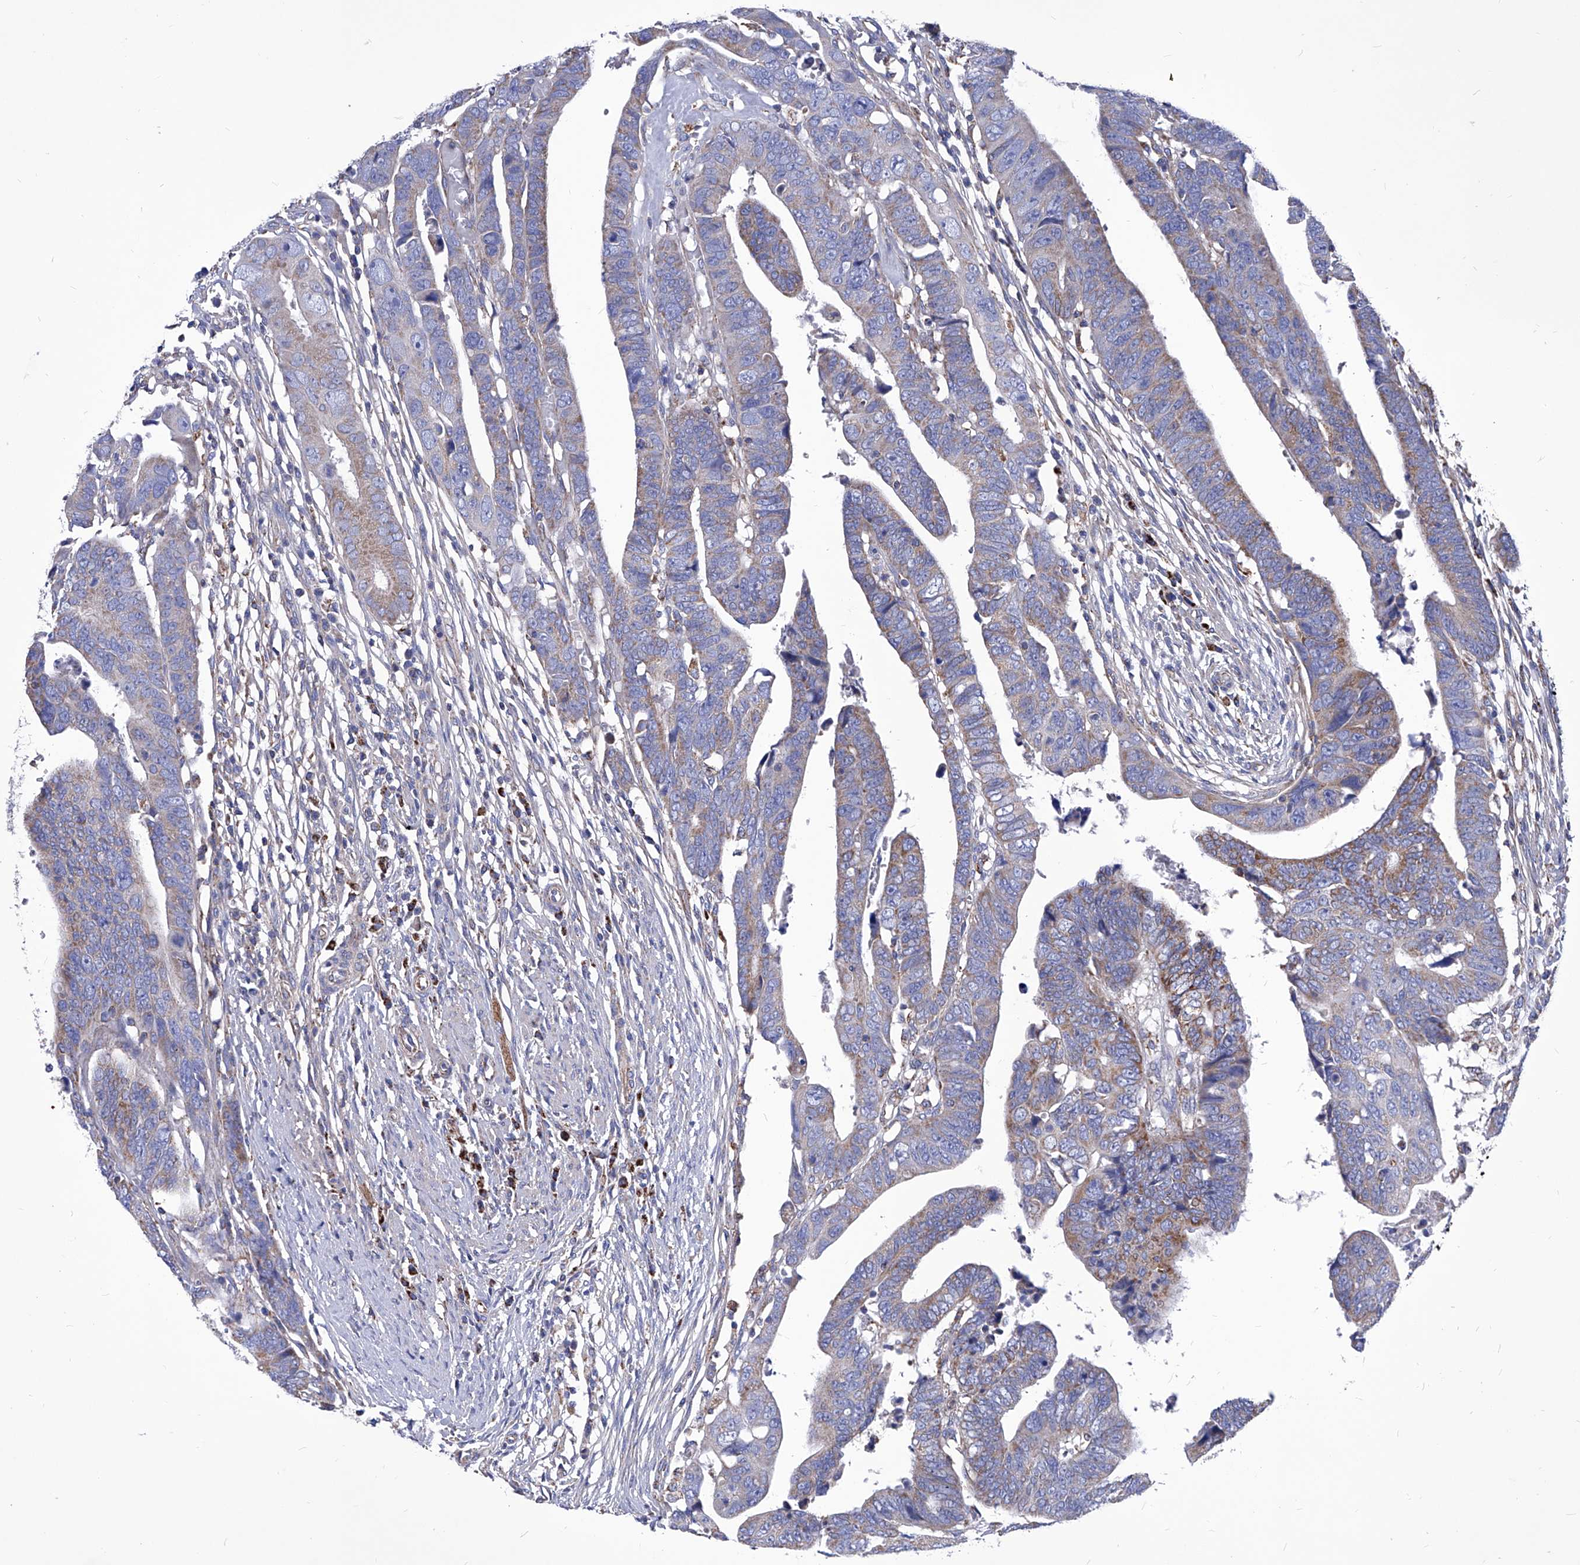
{"staining": {"intensity": "weak", "quantity": ">75%", "location": "cytoplasmic/membranous"}, "tissue": "colorectal cancer", "cell_type": "Tumor cells", "image_type": "cancer", "snomed": [{"axis": "morphology", "description": "Adenocarcinoma, NOS"}, {"axis": "topography", "description": "Rectum"}], "caption": "An IHC photomicrograph of neoplastic tissue is shown. Protein staining in brown labels weak cytoplasmic/membranous positivity in colorectal adenocarcinoma within tumor cells.", "gene": "HRNR", "patient": {"sex": "female", "age": 65}}